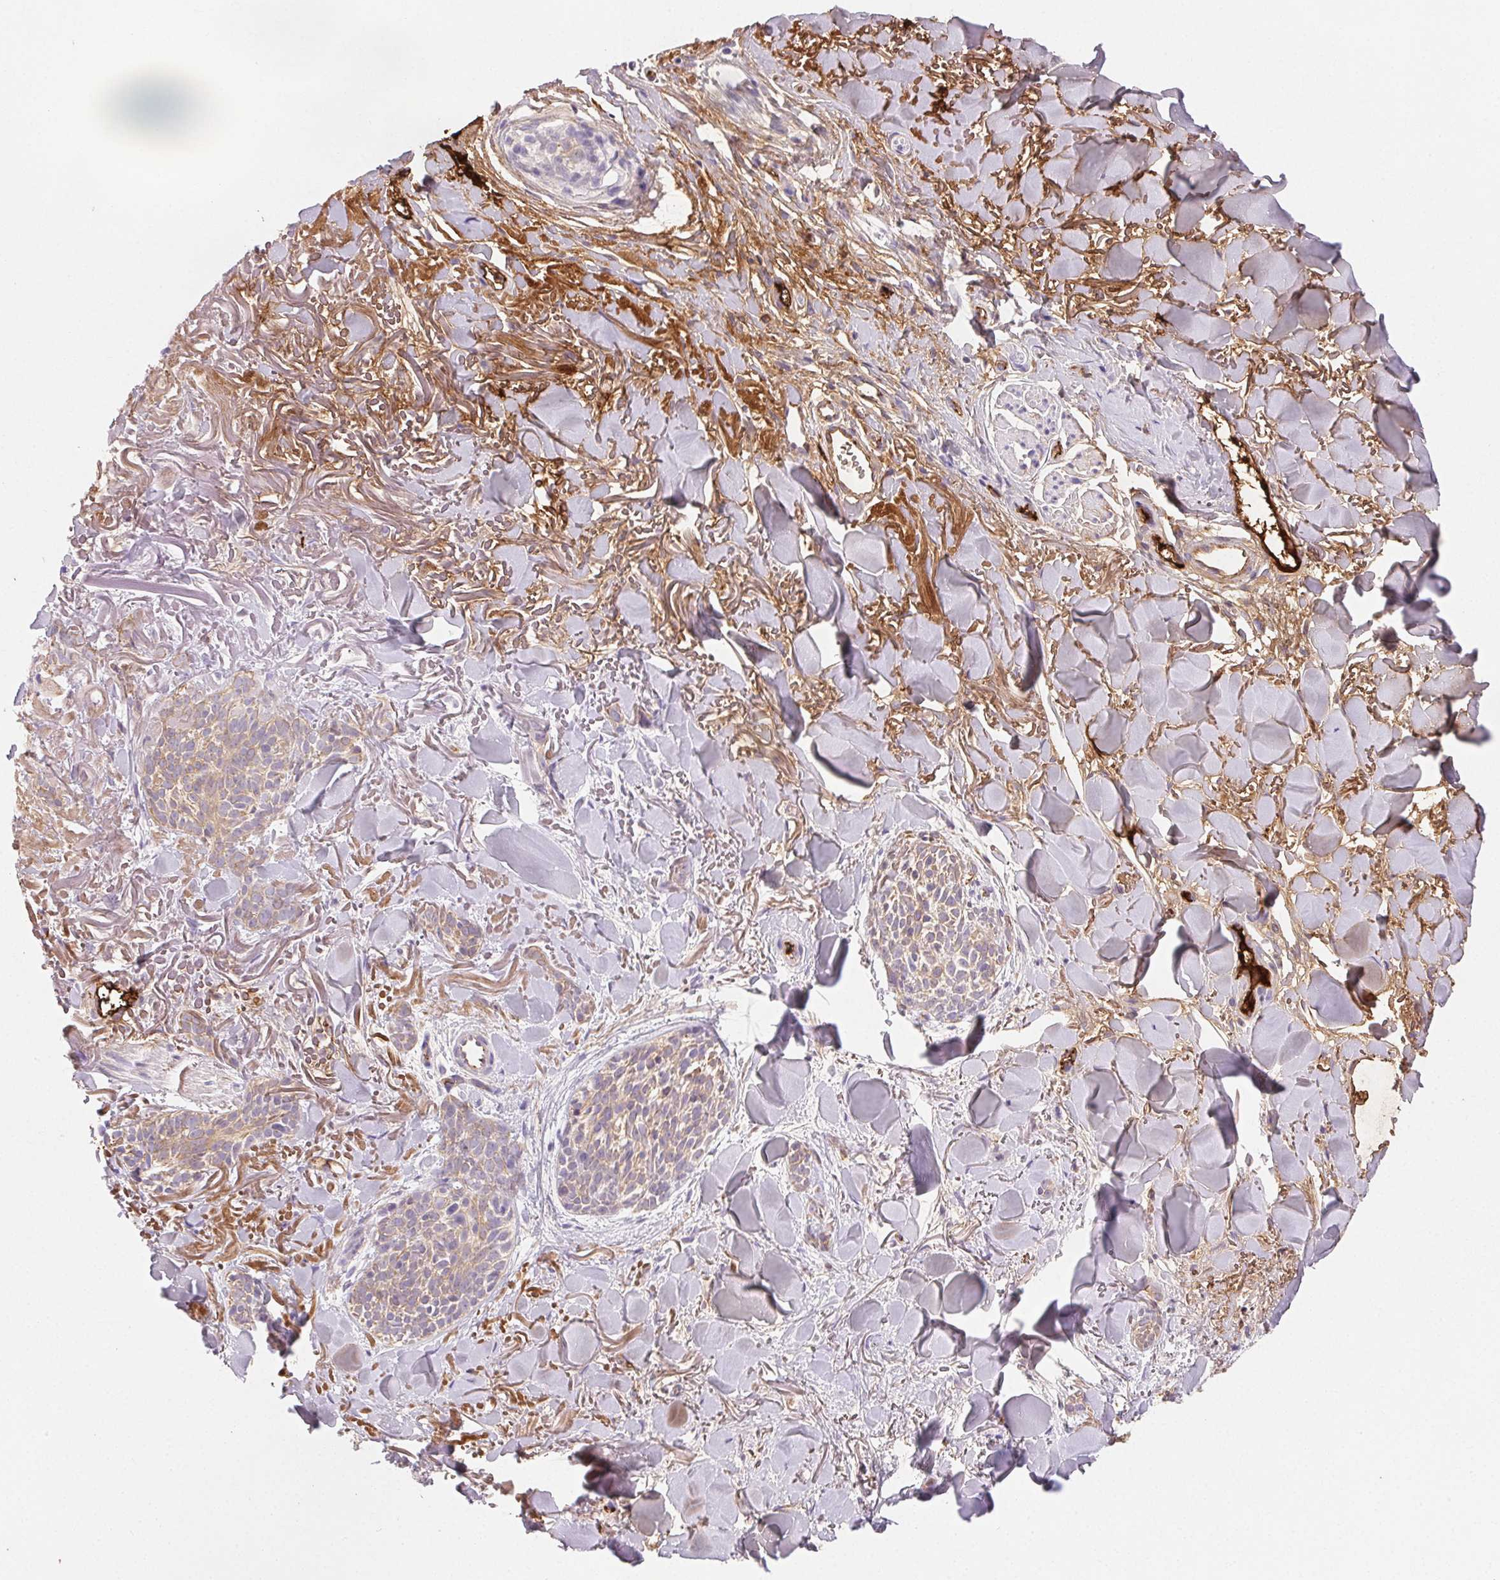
{"staining": {"intensity": "weak", "quantity": "25%-75%", "location": "cytoplasmic/membranous"}, "tissue": "skin cancer", "cell_type": "Tumor cells", "image_type": "cancer", "snomed": [{"axis": "morphology", "description": "Basal cell carcinoma"}, {"axis": "morphology", "description": "BCC, high aggressive"}, {"axis": "topography", "description": "Skin"}], "caption": "Skin cancer stained with a protein marker exhibits weak staining in tumor cells.", "gene": "FGA", "patient": {"sex": "female", "age": 86}}